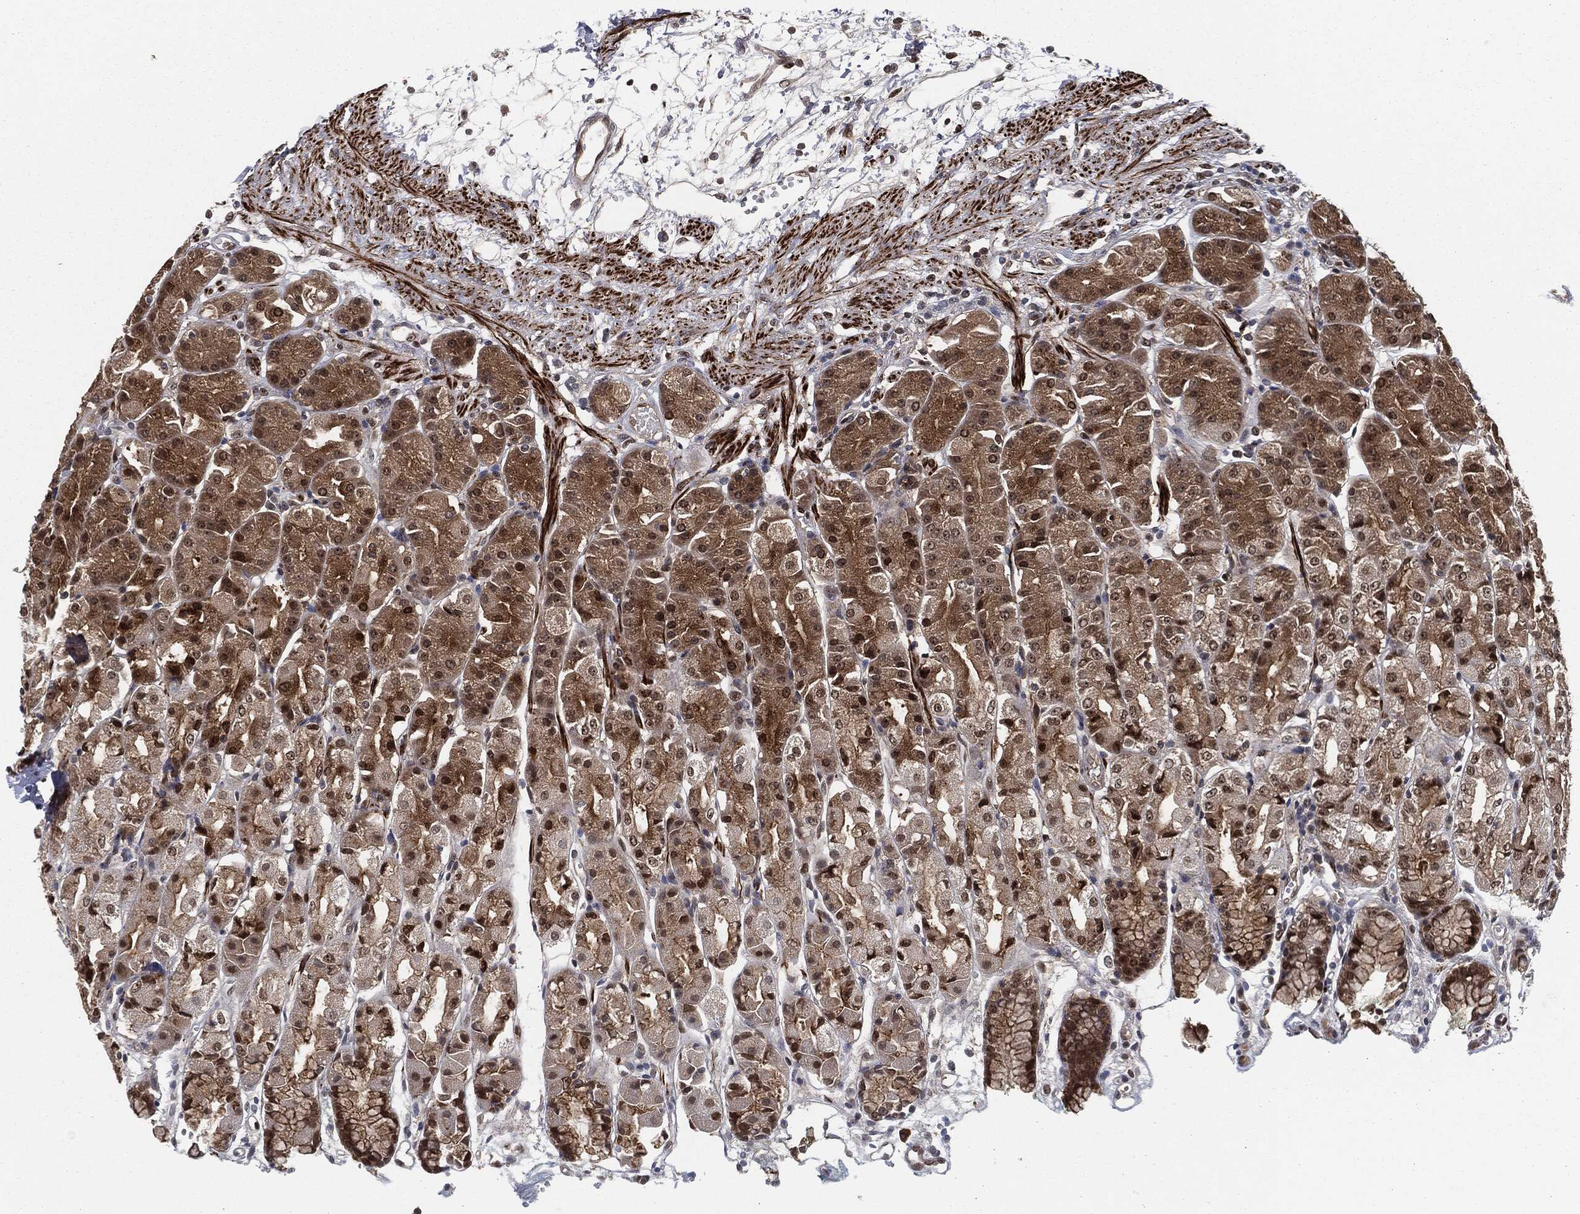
{"staining": {"intensity": "moderate", "quantity": "25%-75%", "location": "cytoplasmic/membranous,nuclear"}, "tissue": "stomach", "cell_type": "Glandular cells", "image_type": "normal", "snomed": [{"axis": "morphology", "description": "Normal tissue, NOS"}, {"axis": "morphology", "description": "Adenocarcinoma, NOS"}, {"axis": "topography", "description": "Stomach"}], "caption": "Protein expression analysis of benign stomach shows moderate cytoplasmic/membranous,nuclear expression in approximately 25%-75% of glandular cells.", "gene": "CAPRIN2", "patient": {"sex": "female", "age": 81}}